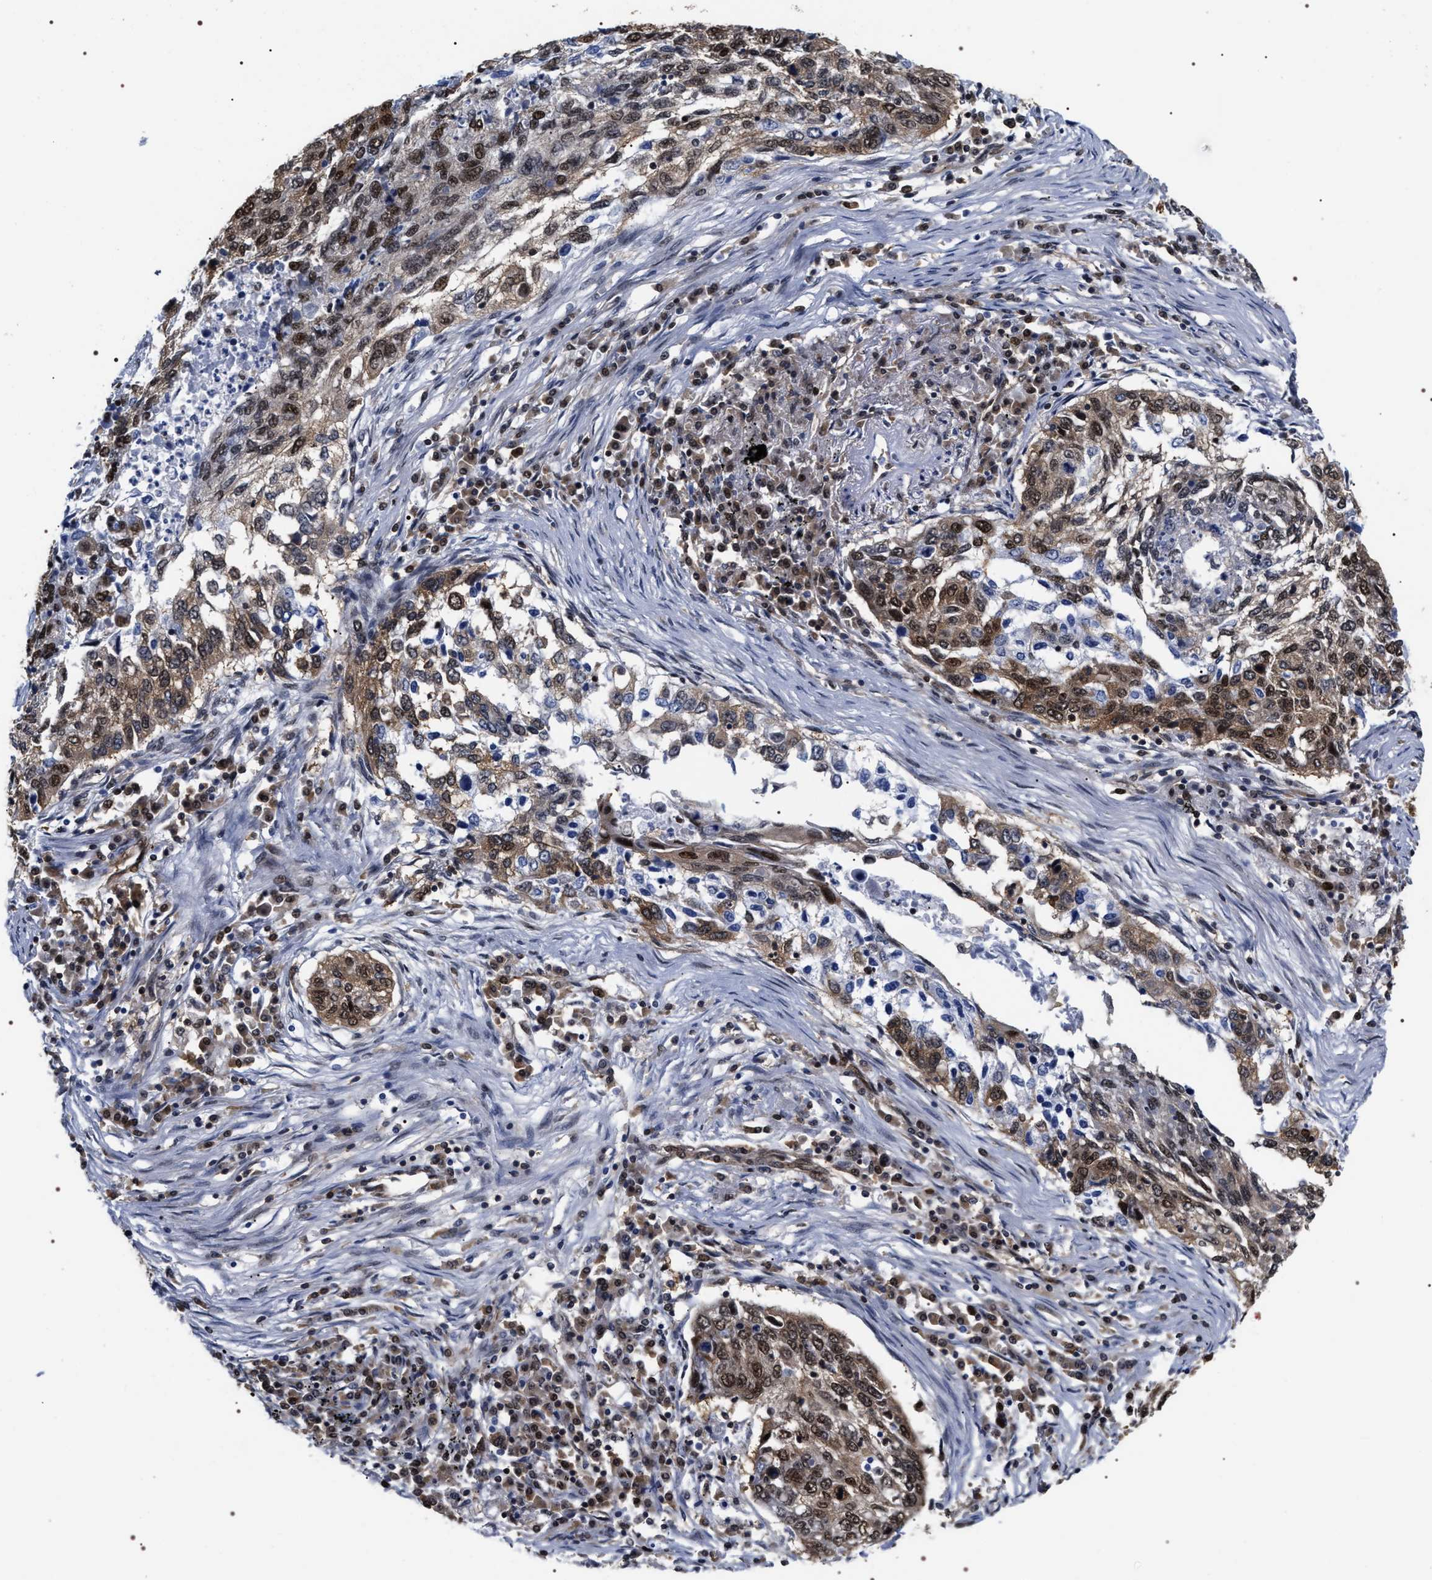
{"staining": {"intensity": "moderate", "quantity": ">75%", "location": "cytoplasmic/membranous,nuclear"}, "tissue": "lung cancer", "cell_type": "Tumor cells", "image_type": "cancer", "snomed": [{"axis": "morphology", "description": "Squamous cell carcinoma, NOS"}, {"axis": "topography", "description": "Lung"}], "caption": "A photomicrograph of squamous cell carcinoma (lung) stained for a protein exhibits moderate cytoplasmic/membranous and nuclear brown staining in tumor cells. (DAB = brown stain, brightfield microscopy at high magnification).", "gene": "BAG6", "patient": {"sex": "female", "age": 63}}